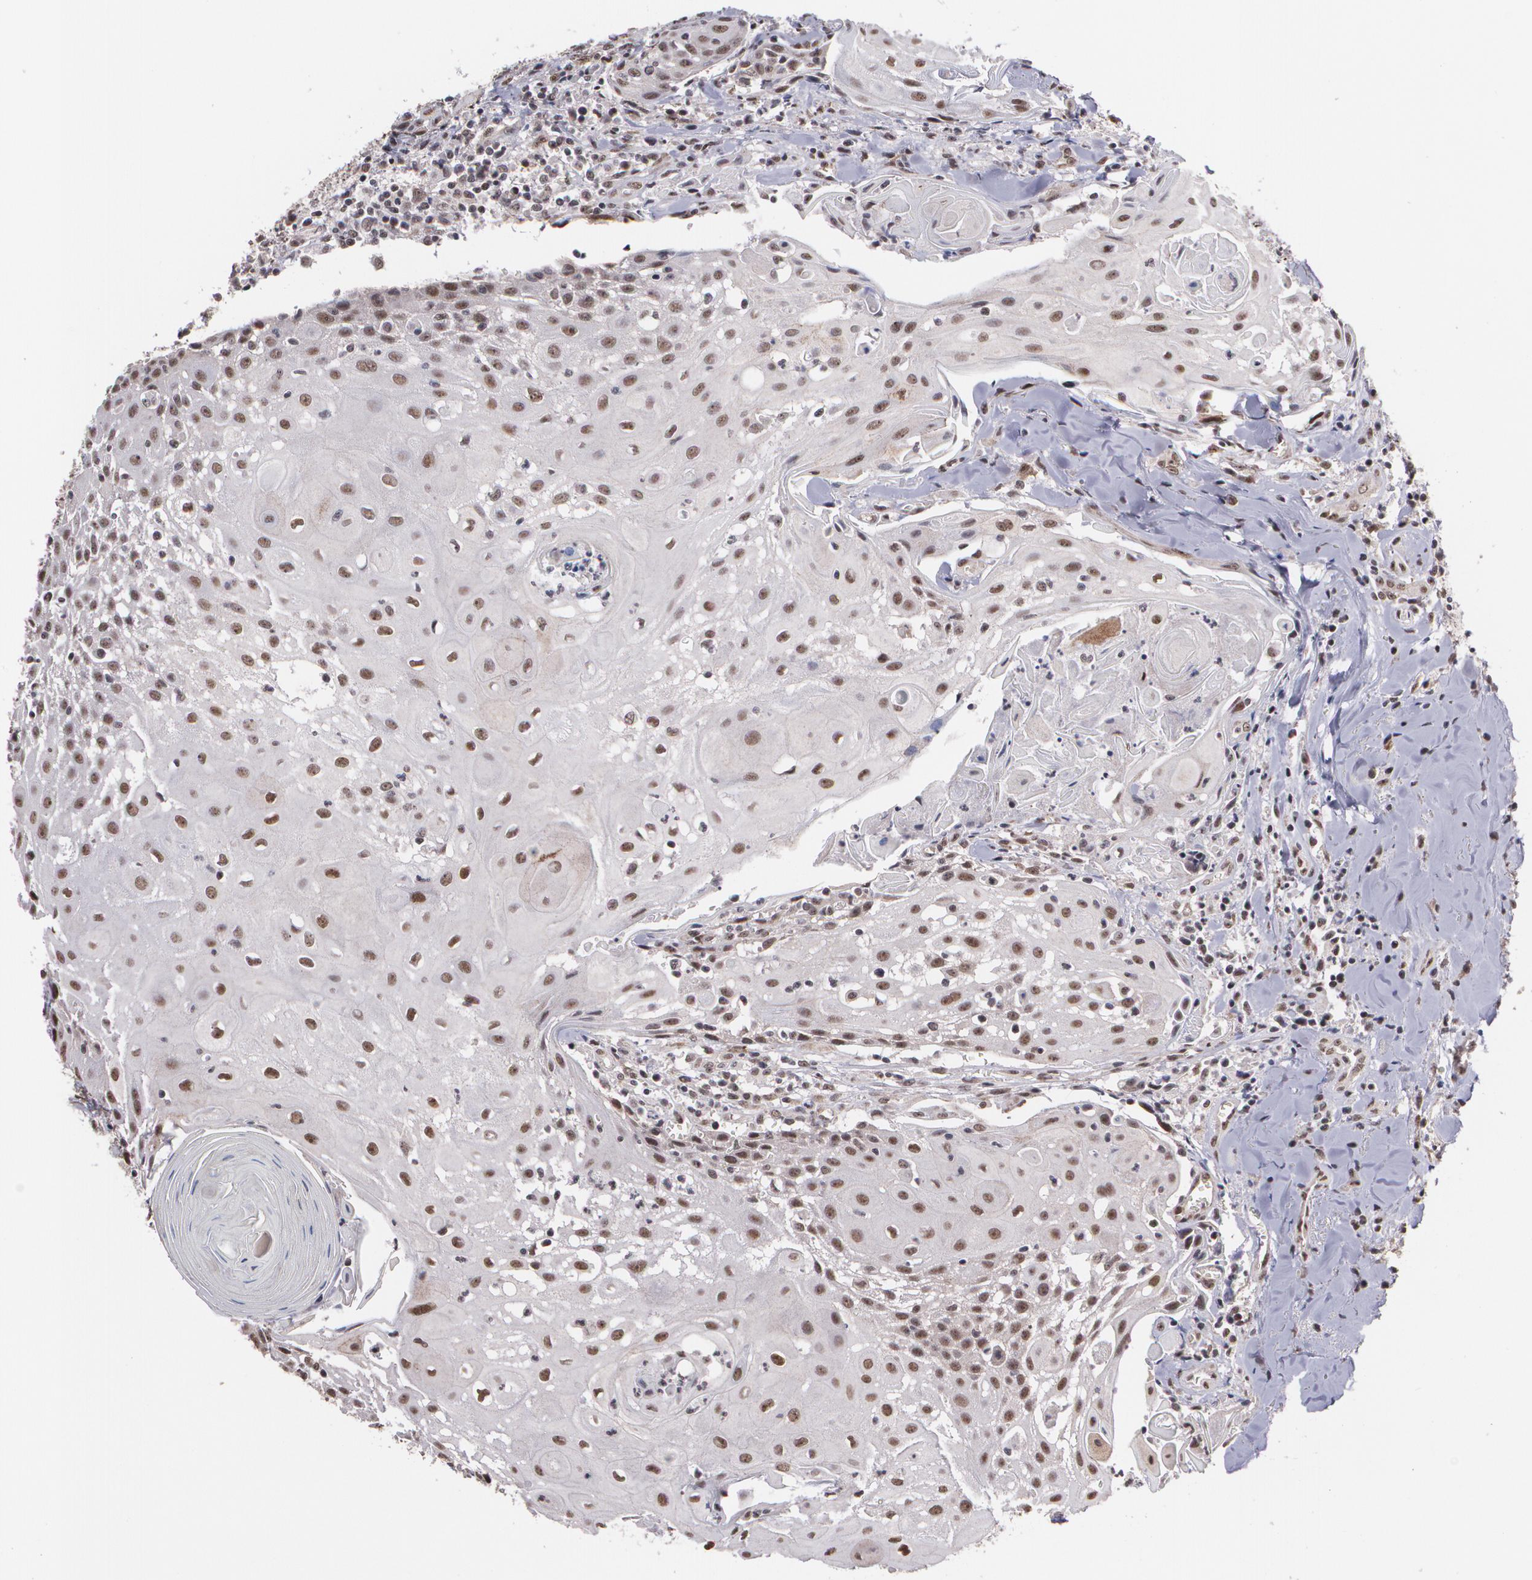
{"staining": {"intensity": "moderate", "quantity": ">75%", "location": "nuclear"}, "tissue": "head and neck cancer", "cell_type": "Tumor cells", "image_type": "cancer", "snomed": [{"axis": "morphology", "description": "Squamous cell carcinoma, NOS"}, {"axis": "topography", "description": "Oral tissue"}, {"axis": "topography", "description": "Head-Neck"}], "caption": "Brown immunohistochemical staining in human head and neck cancer (squamous cell carcinoma) demonstrates moderate nuclear positivity in approximately >75% of tumor cells. (DAB IHC, brown staining for protein, blue staining for nuclei).", "gene": "C6orf15", "patient": {"sex": "female", "age": 82}}